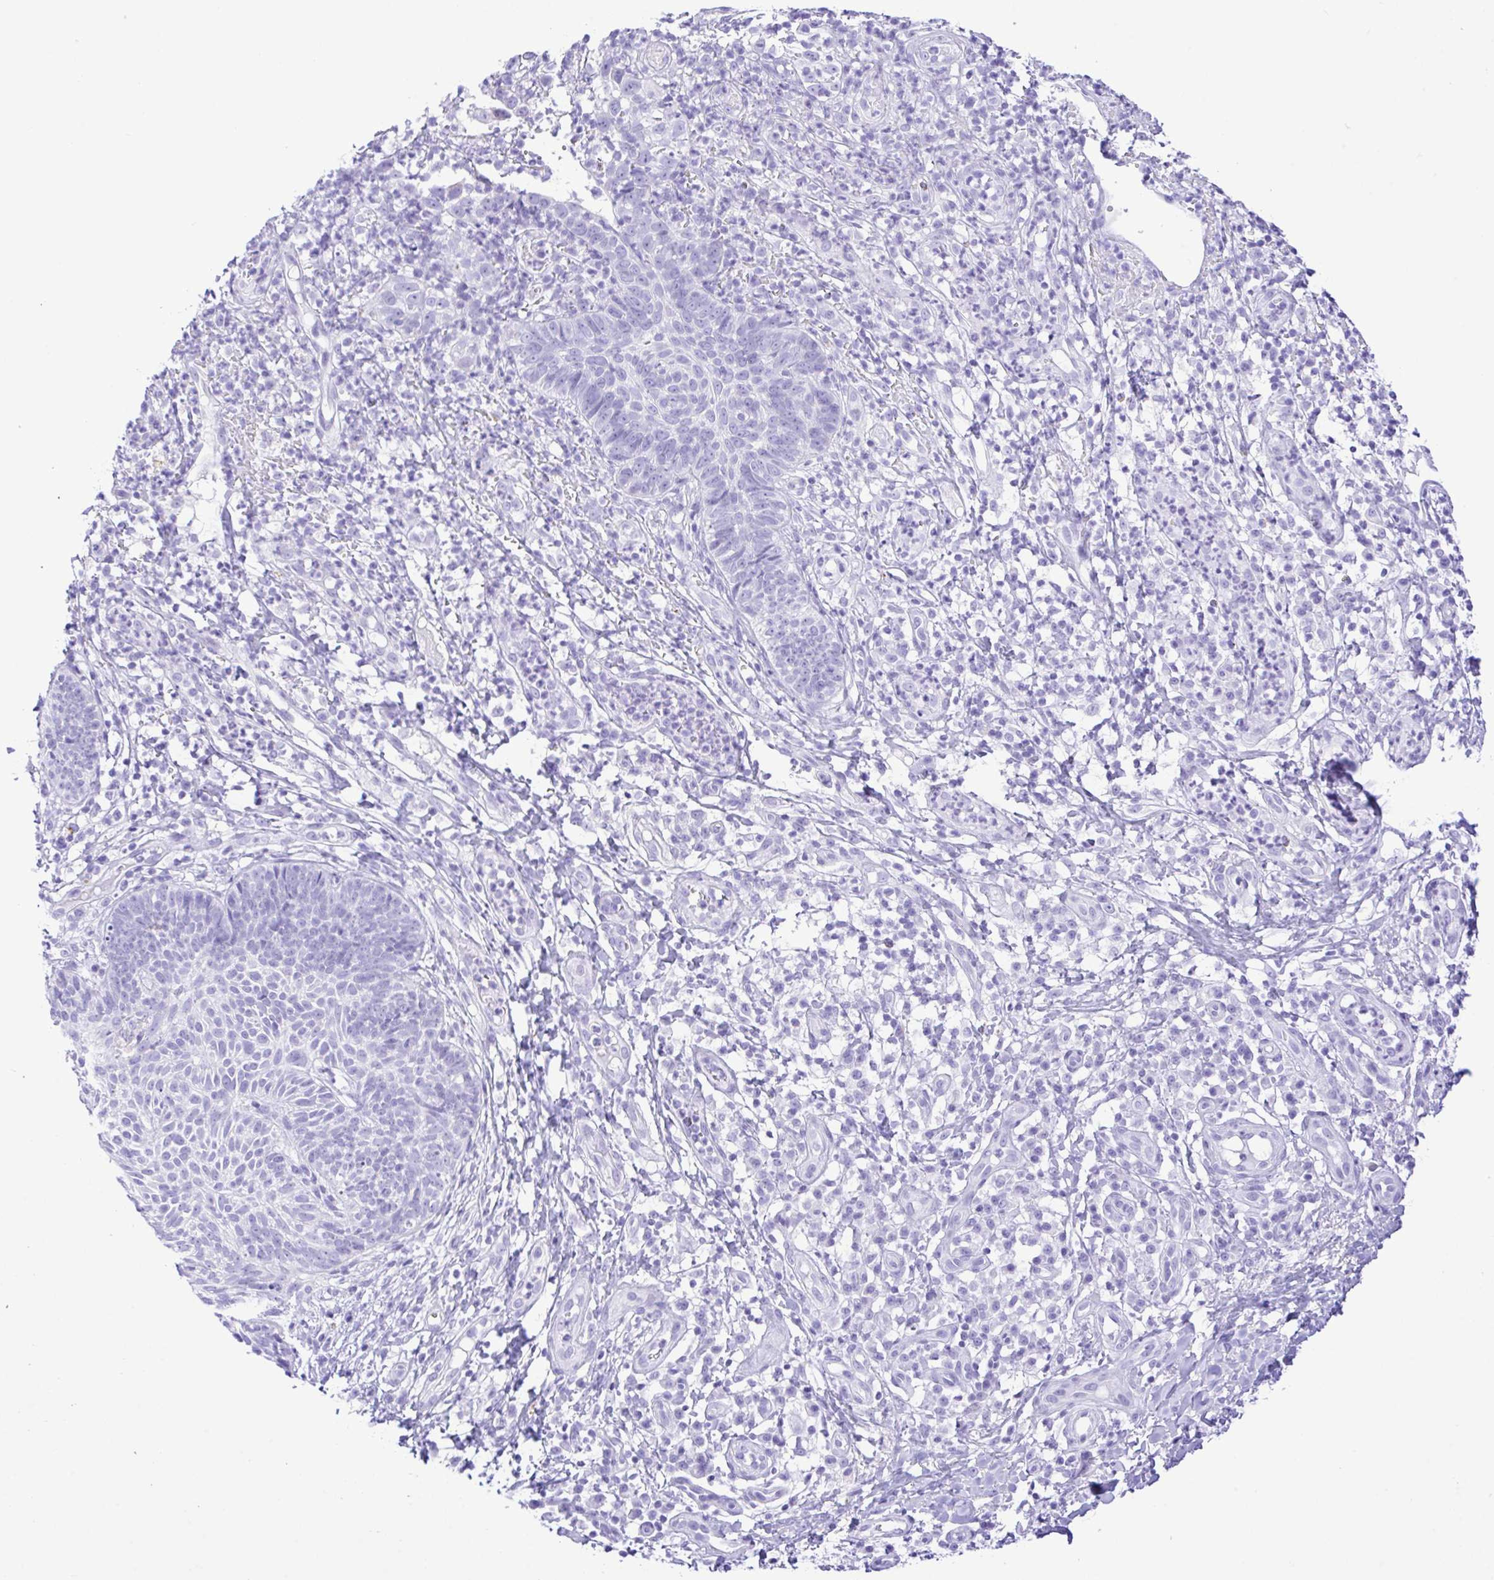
{"staining": {"intensity": "negative", "quantity": "none", "location": "none"}, "tissue": "skin cancer", "cell_type": "Tumor cells", "image_type": "cancer", "snomed": [{"axis": "morphology", "description": "Basal cell carcinoma"}, {"axis": "topography", "description": "Skin"}, {"axis": "topography", "description": "Skin of leg"}], "caption": "A histopathology image of skin cancer (basal cell carcinoma) stained for a protein shows no brown staining in tumor cells. The staining was performed using DAB to visualize the protein expression in brown, while the nuclei were stained in blue with hematoxylin (Magnification: 20x).", "gene": "SELENOV", "patient": {"sex": "female", "age": 87}}